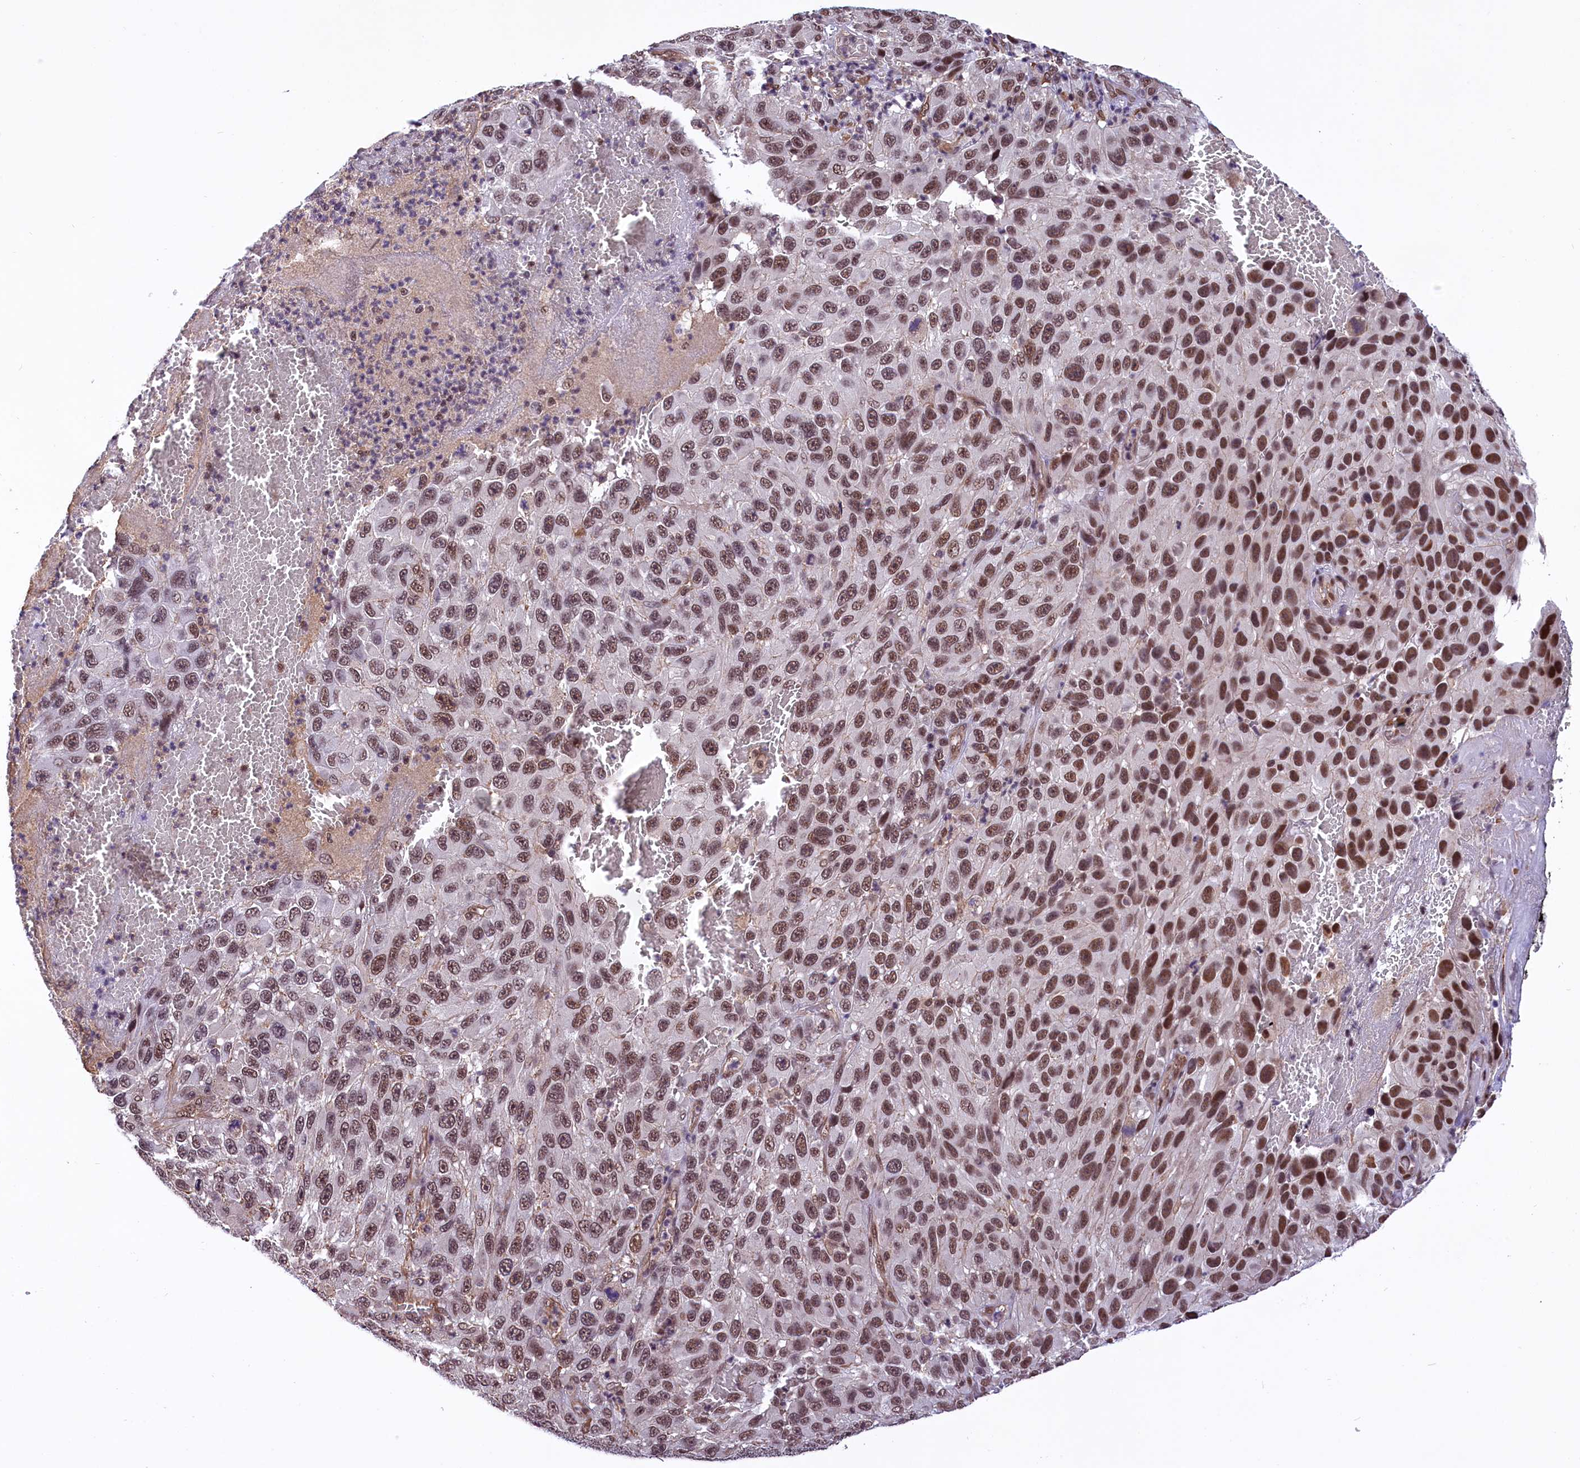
{"staining": {"intensity": "moderate", "quantity": ">75%", "location": "nuclear"}, "tissue": "melanoma", "cell_type": "Tumor cells", "image_type": "cancer", "snomed": [{"axis": "morphology", "description": "Normal tissue, NOS"}, {"axis": "morphology", "description": "Malignant melanoma, NOS"}, {"axis": "topography", "description": "Skin"}], "caption": "This histopathology image demonstrates immunohistochemistry staining of human malignant melanoma, with medium moderate nuclear expression in approximately >75% of tumor cells.", "gene": "ZC3H4", "patient": {"sex": "female", "age": 96}}